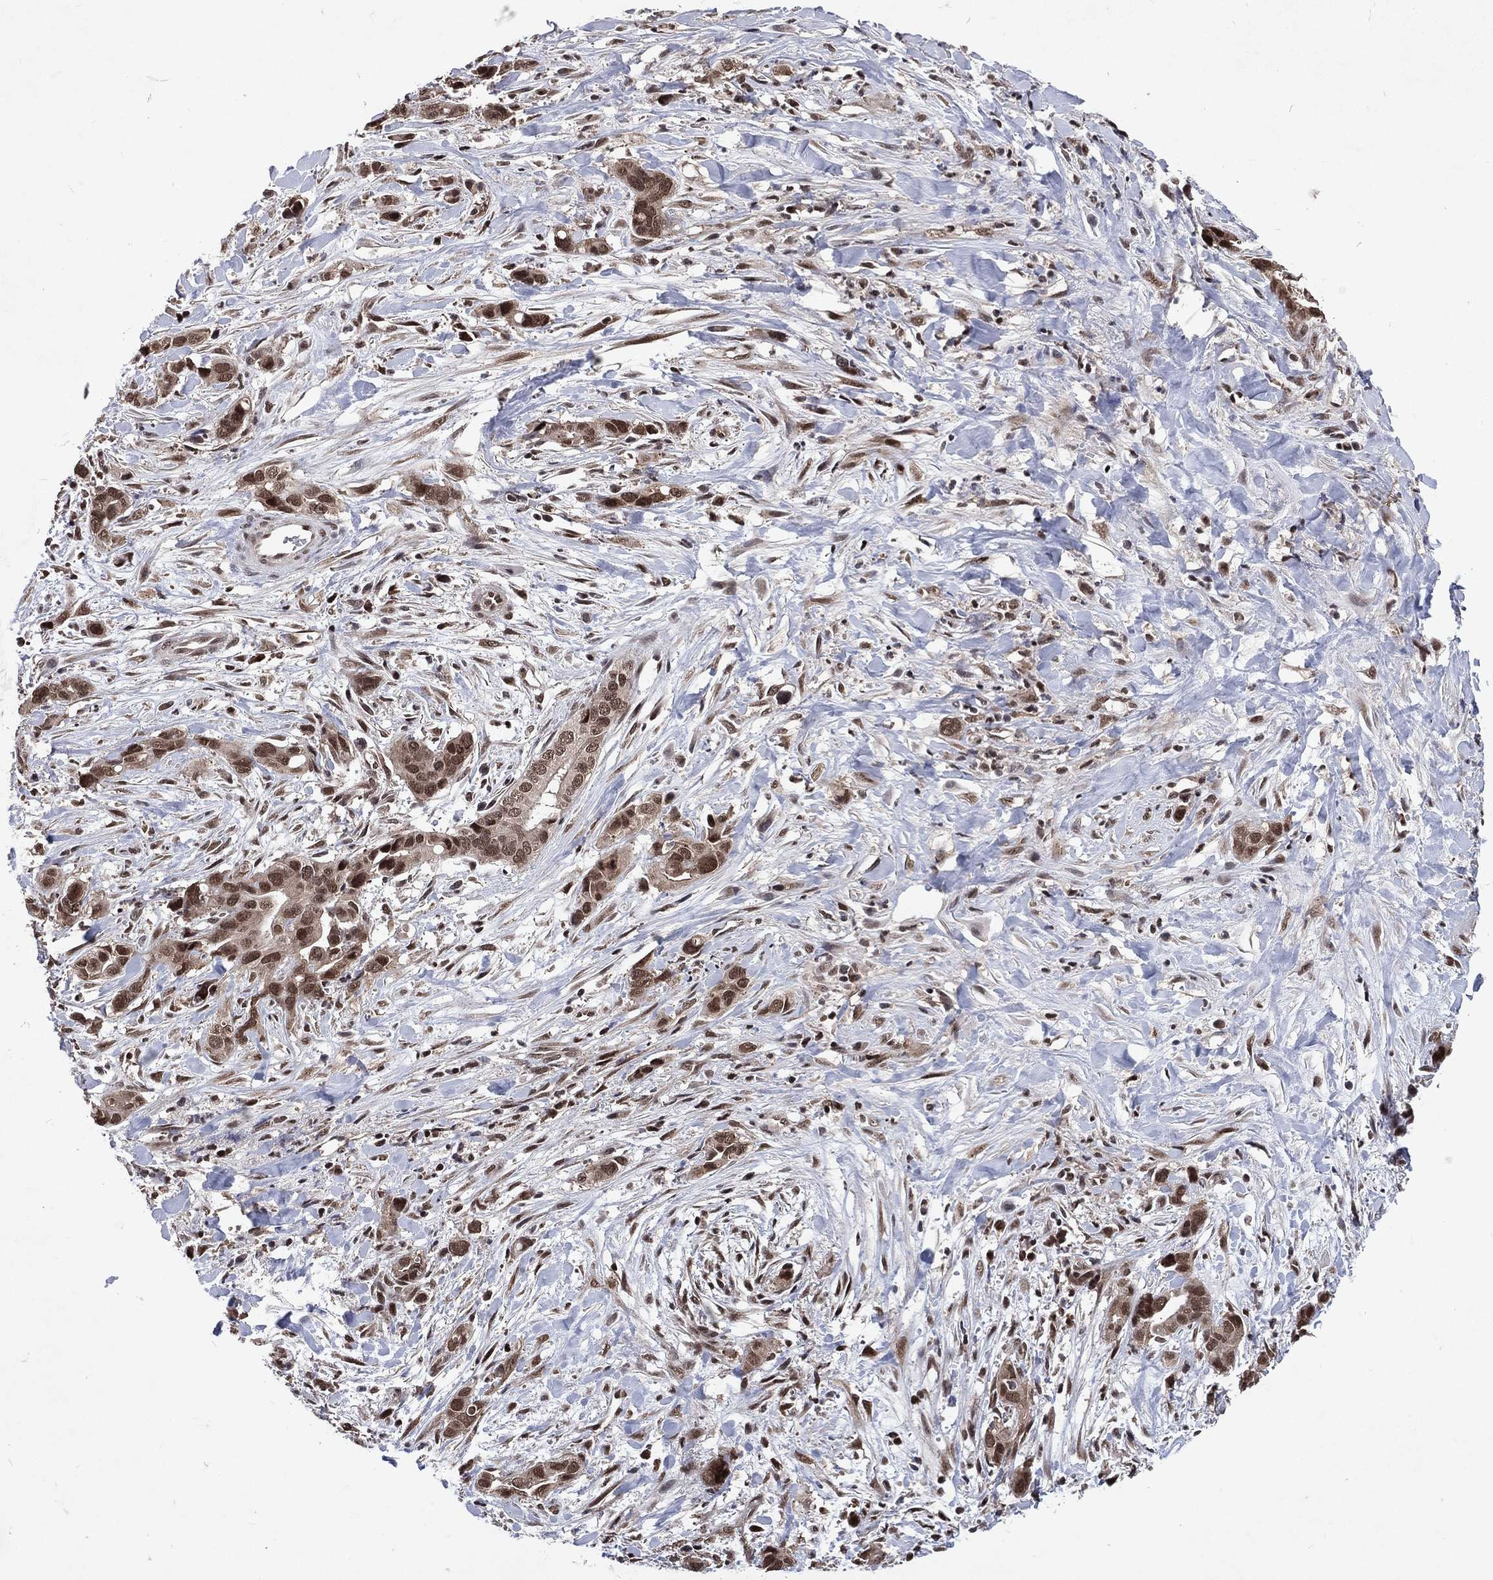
{"staining": {"intensity": "strong", "quantity": "25%-75%", "location": "nuclear"}, "tissue": "liver cancer", "cell_type": "Tumor cells", "image_type": "cancer", "snomed": [{"axis": "morphology", "description": "Cholangiocarcinoma"}, {"axis": "topography", "description": "Liver"}], "caption": "DAB immunohistochemical staining of human liver cancer displays strong nuclear protein expression in approximately 25%-75% of tumor cells. (DAB (3,3'-diaminobenzidine) IHC with brightfield microscopy, high magnification).", "gene": "DMAP1", "patient": {"sex": "female", "age": 79}}